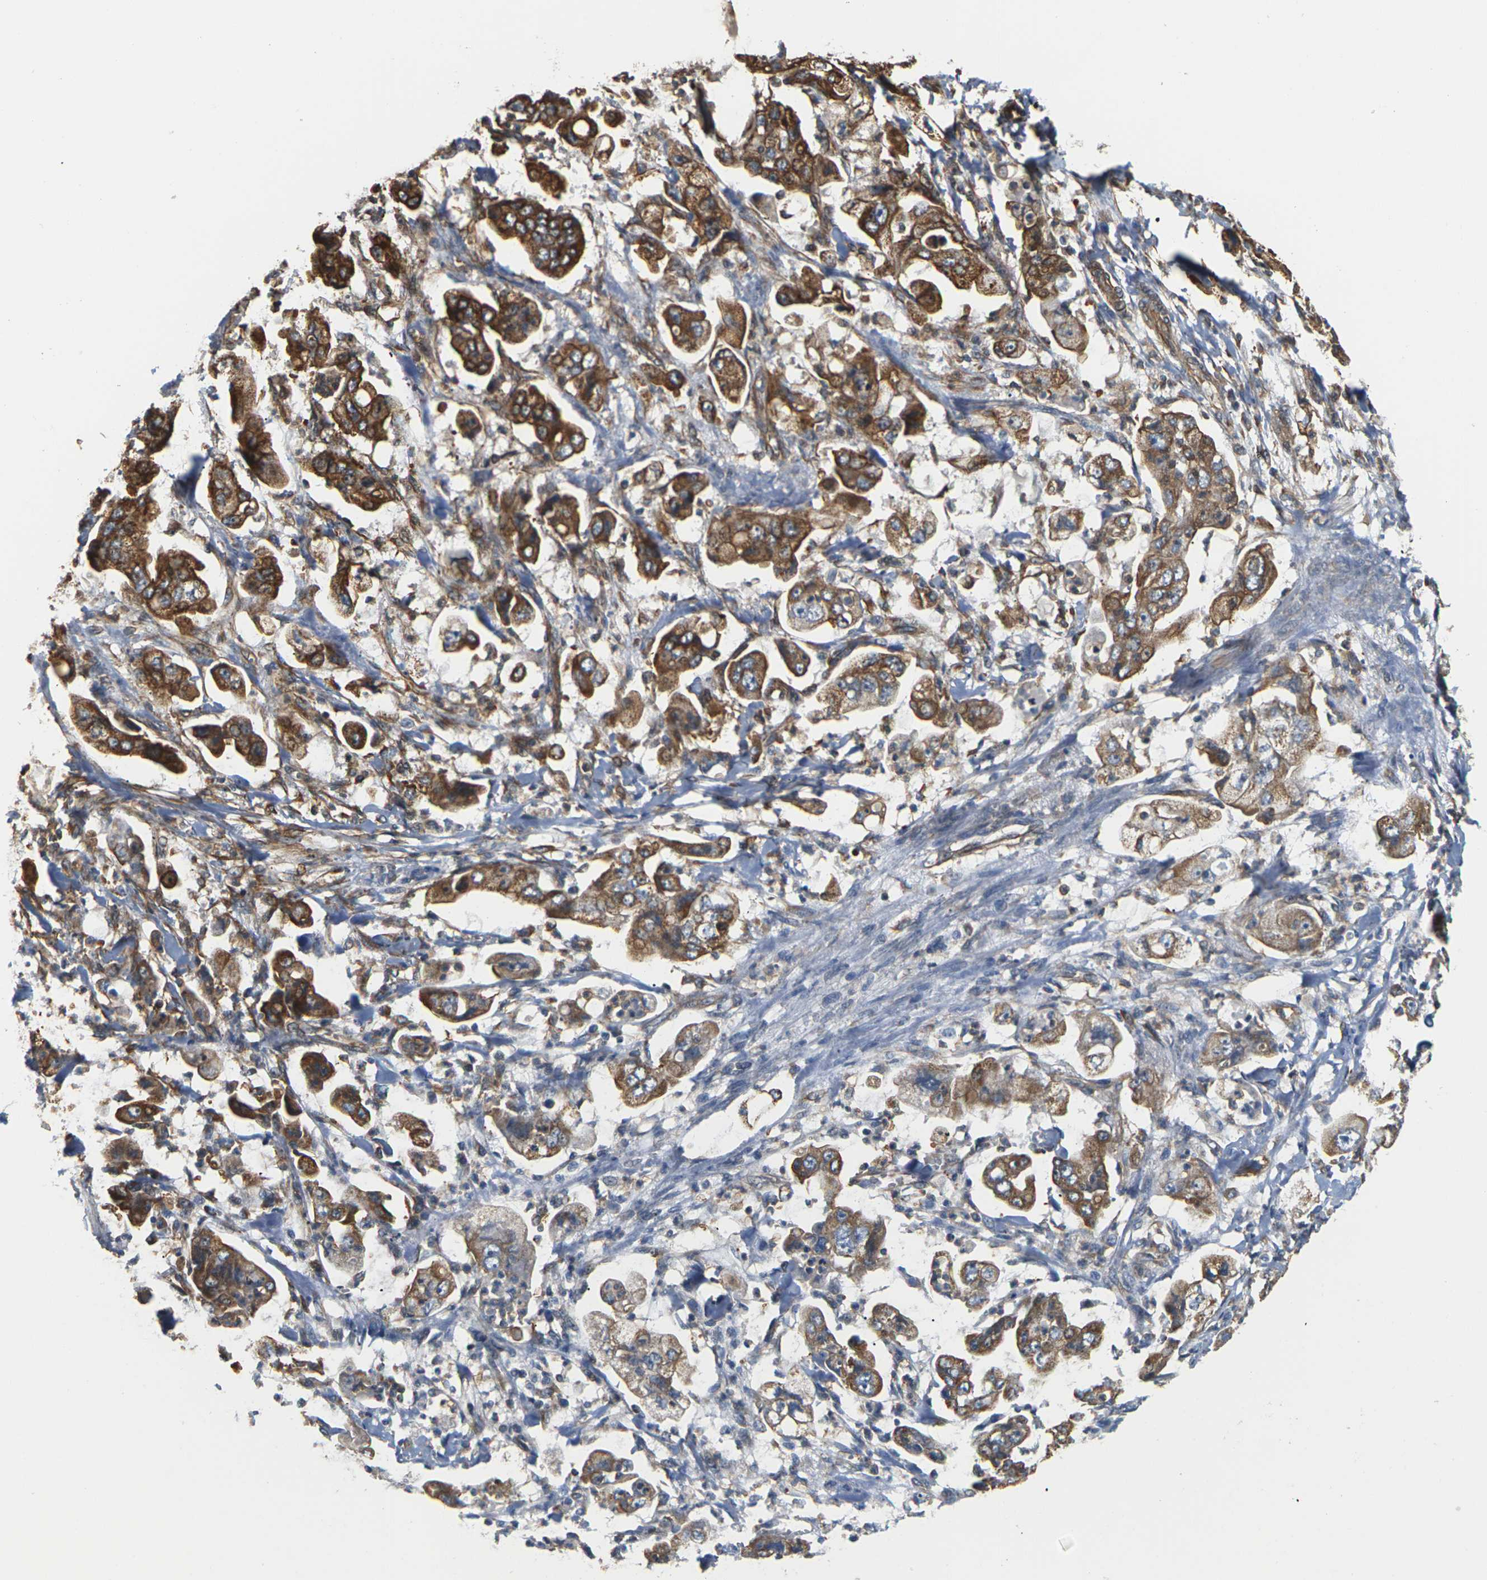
{"staining": {"intensity": "strong", "quantity": ">75%", "location": "cytoplasmic/membranous"}, "tissue": "stomach cancer", "cell_type": "Tumor cells", "image_type": "cancer", "snomed": [{"axis": "morphology", "description": "Adenocarcinoma, NOS"}, {"axis": "topography", "description": "Stomach"}], "caption": "Protein staining exhibits strong cytoplasmic/membranous staining in about >75% of tumor cells in adenocarcinoma (stomach).", "gene": "PCDHB4", "patient": {"sex": "male", "age": 62}}